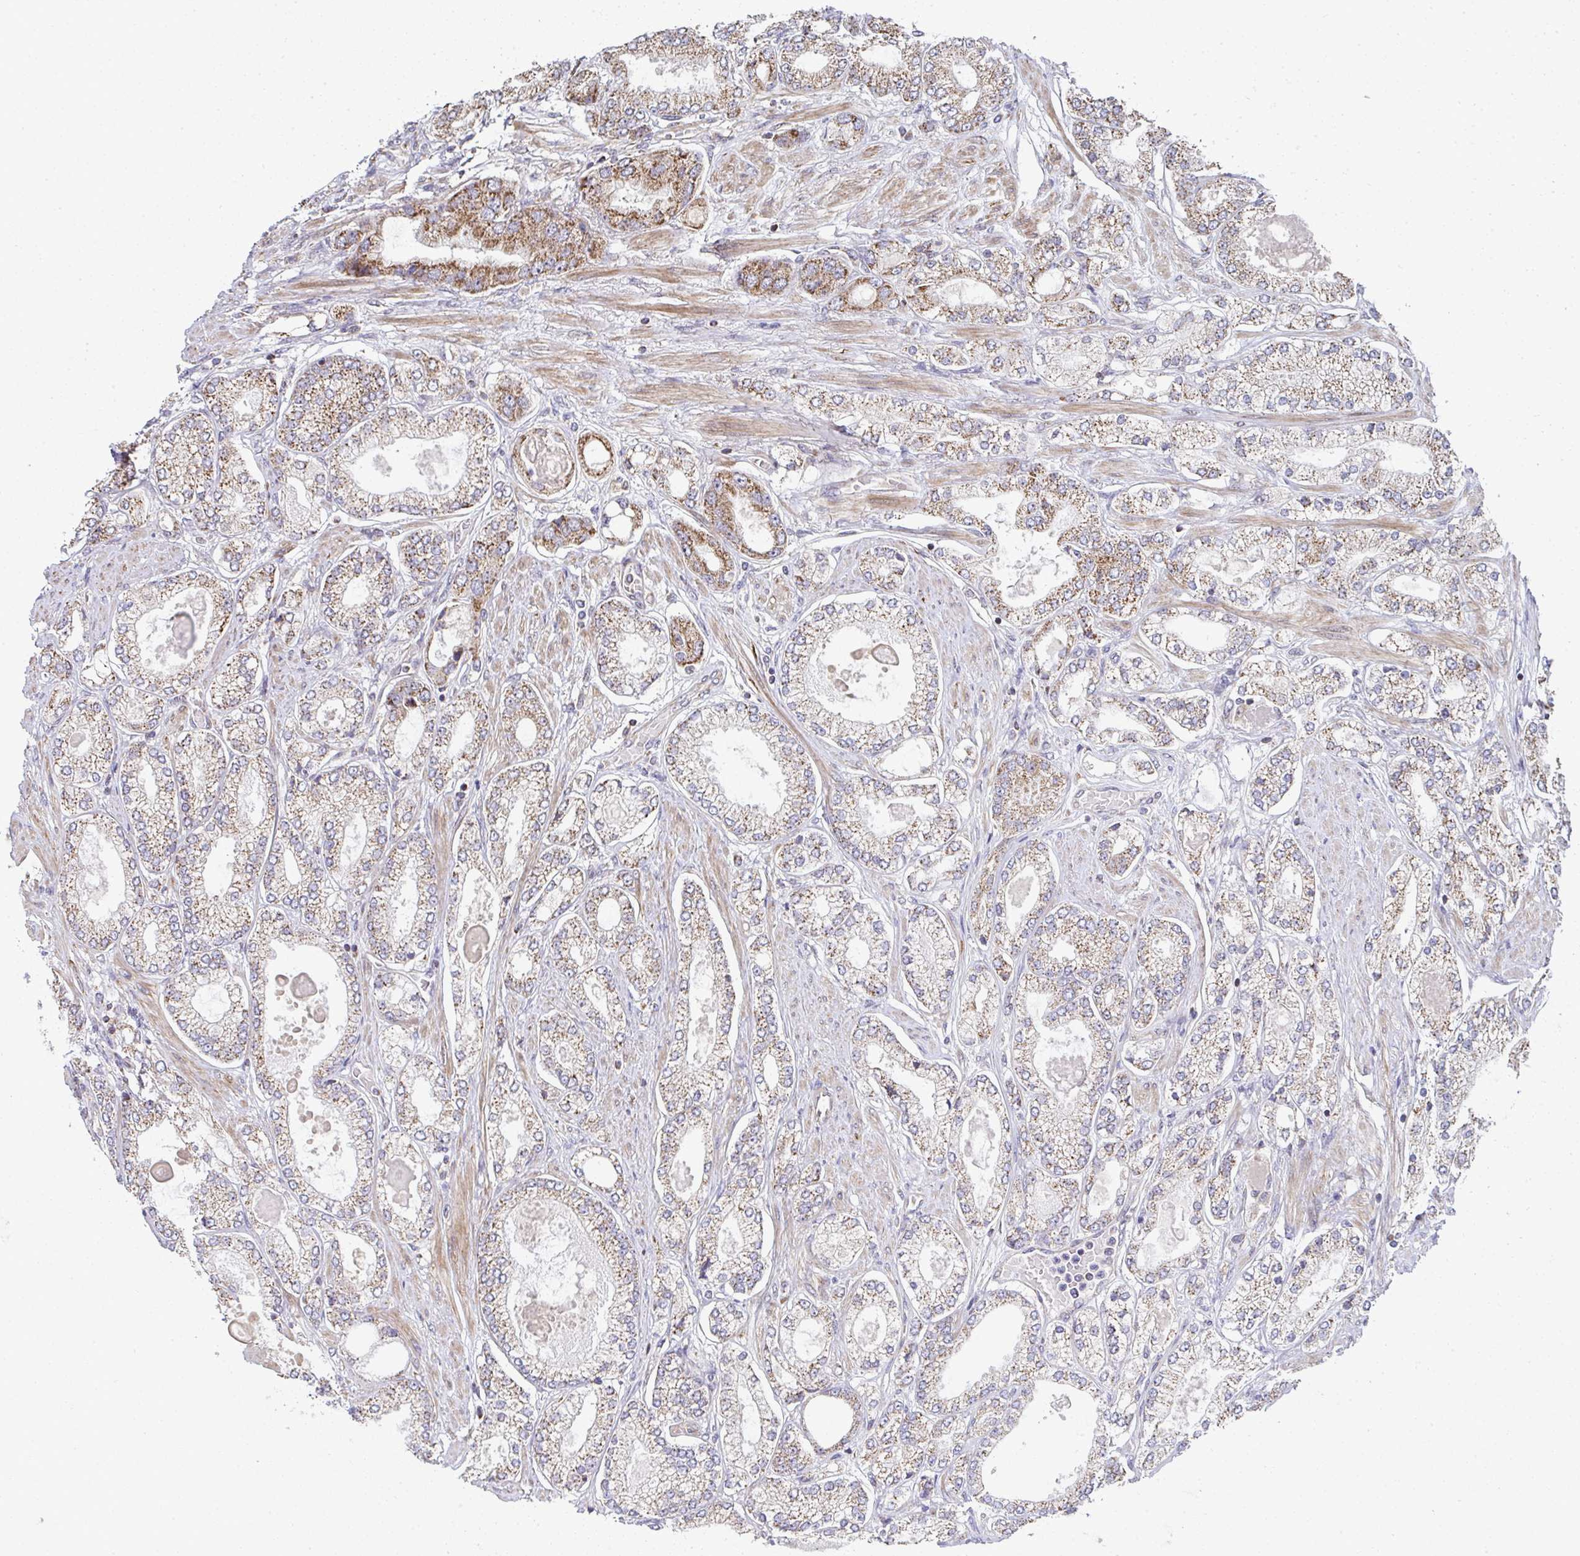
{"staining": {"intensity": "moderate", "quantity": "<25%", "location": "cytoplasmic/membranous"}, "tissue": "prostate cancer", "cell_type": "Tumor cells", "image_type": "cancer", "snomed": [{"axis": "morphology", "description": "Adenocarcinoma, High grade"}, {"axis": "topography", "description": "Prostate"}], "caption": "Approximately <25% of tumor cells in human prostate high-grade adenocarcinoma reveal moderate cytoplasmic/membranous protein staining as visualized by brown immunohistochemical staining.", "gene": "AGTPBP1", "patient": {"sex": "male", "age": 68}}